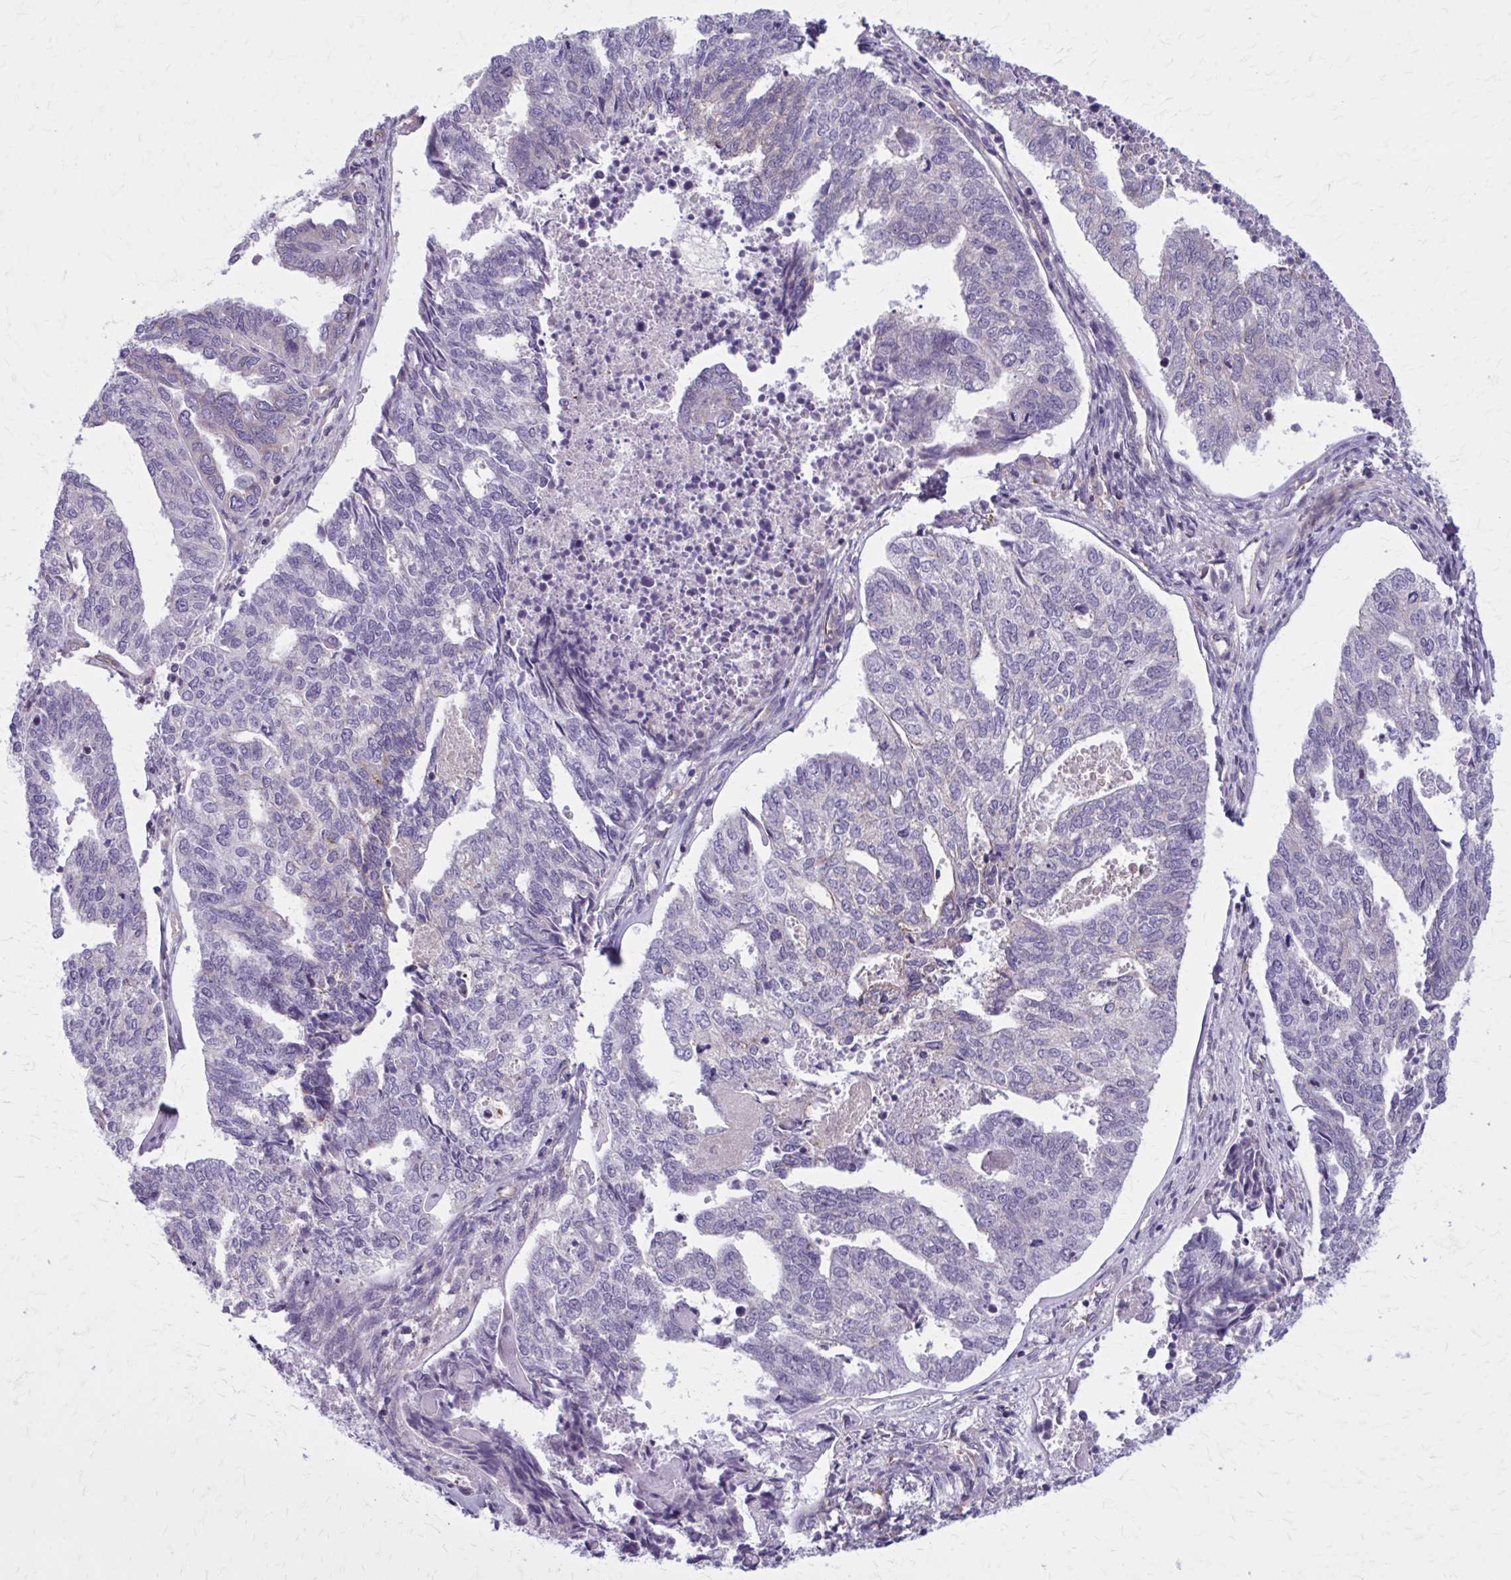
{"staining": {"intensity": "negative", "quantity": "none", "location": "none"}, "tissue": "endometrial cancer", "cell_type": "Tumor cells", "image_type": "cancer", "snomed": [{"axis": "morphology", "description": "Adenocarcinoma, NOS"}, {"axis": "topography", "description": "Endometrium"}], "caption": "DAB (3,3'-diaminobenzidine) immunohistochemical staining of endometrial adenocarcinoma displays no significant expression in tumor cells.", "gene": "ZDHHC7", "patient": {"sex": "female", "age": 73}}